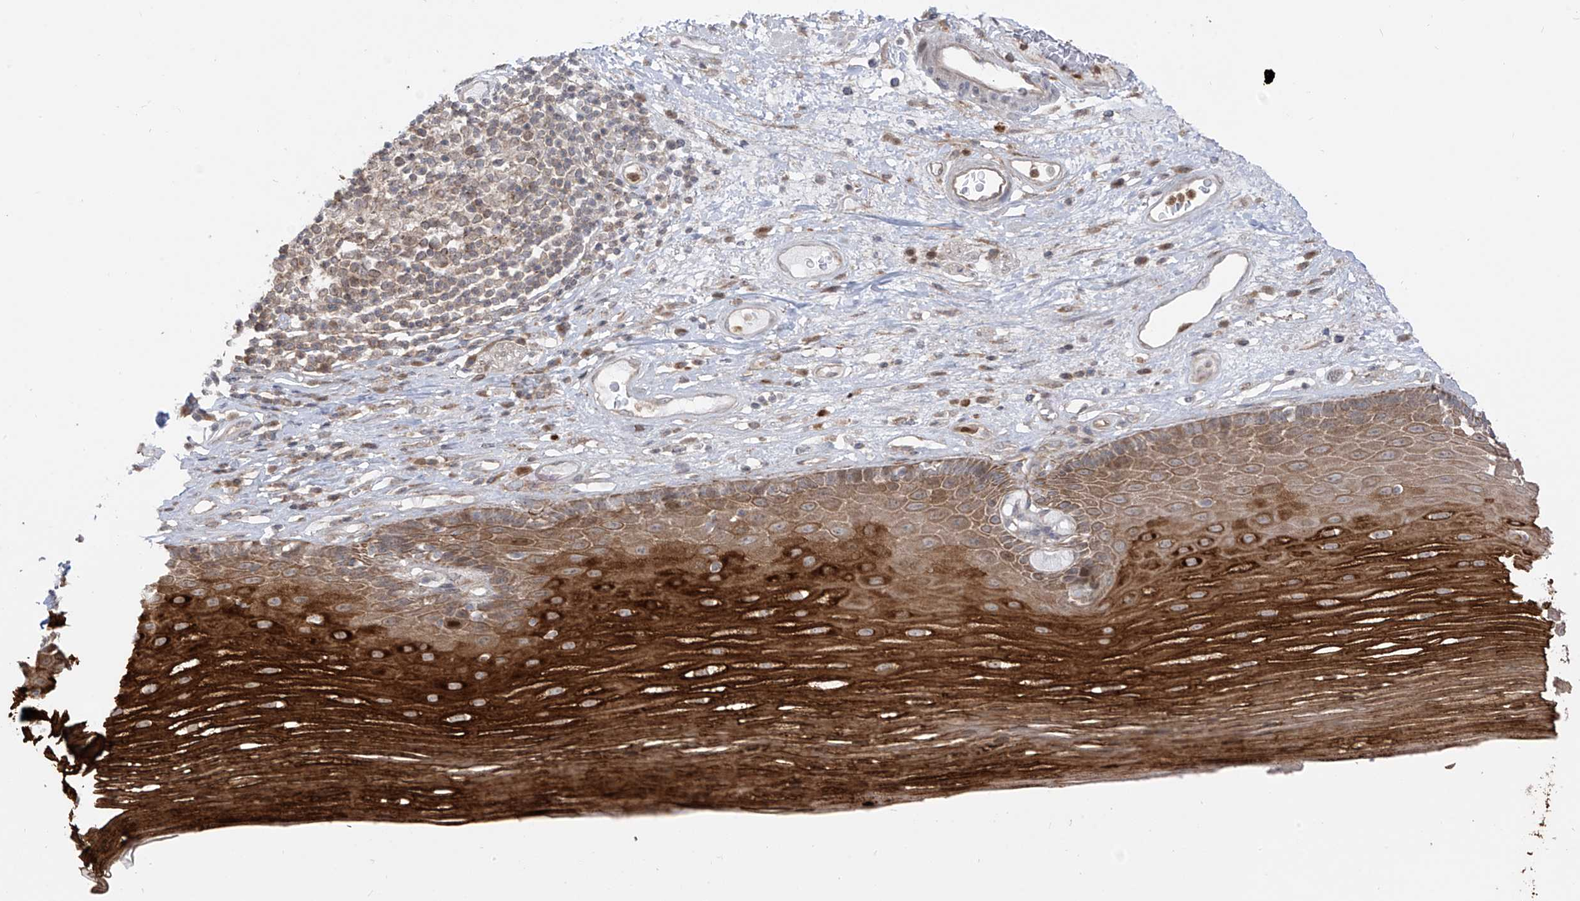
{"staining": {"intensity": "strong", "quantity": ">75%", "location": "cytoplasmic/membranous"}, "tissue": "esophagus", "cell_type": "Squamous epithelial cells", "image_type": "normal", "snomed": [{"axis": "morphology", "description": "Normal tissue, NOS"}, {"axis": "topography", "description": "Esophagus"}], "caption": "A micrograph showing strong cytoplasmic/membranous expression in about >75% of squamous epithelial cells in benign esophagus, as visualized by brown immunohistochemical staining.", "gene": "PDE11A", "patient": {"sex": "male", "age": 62}}